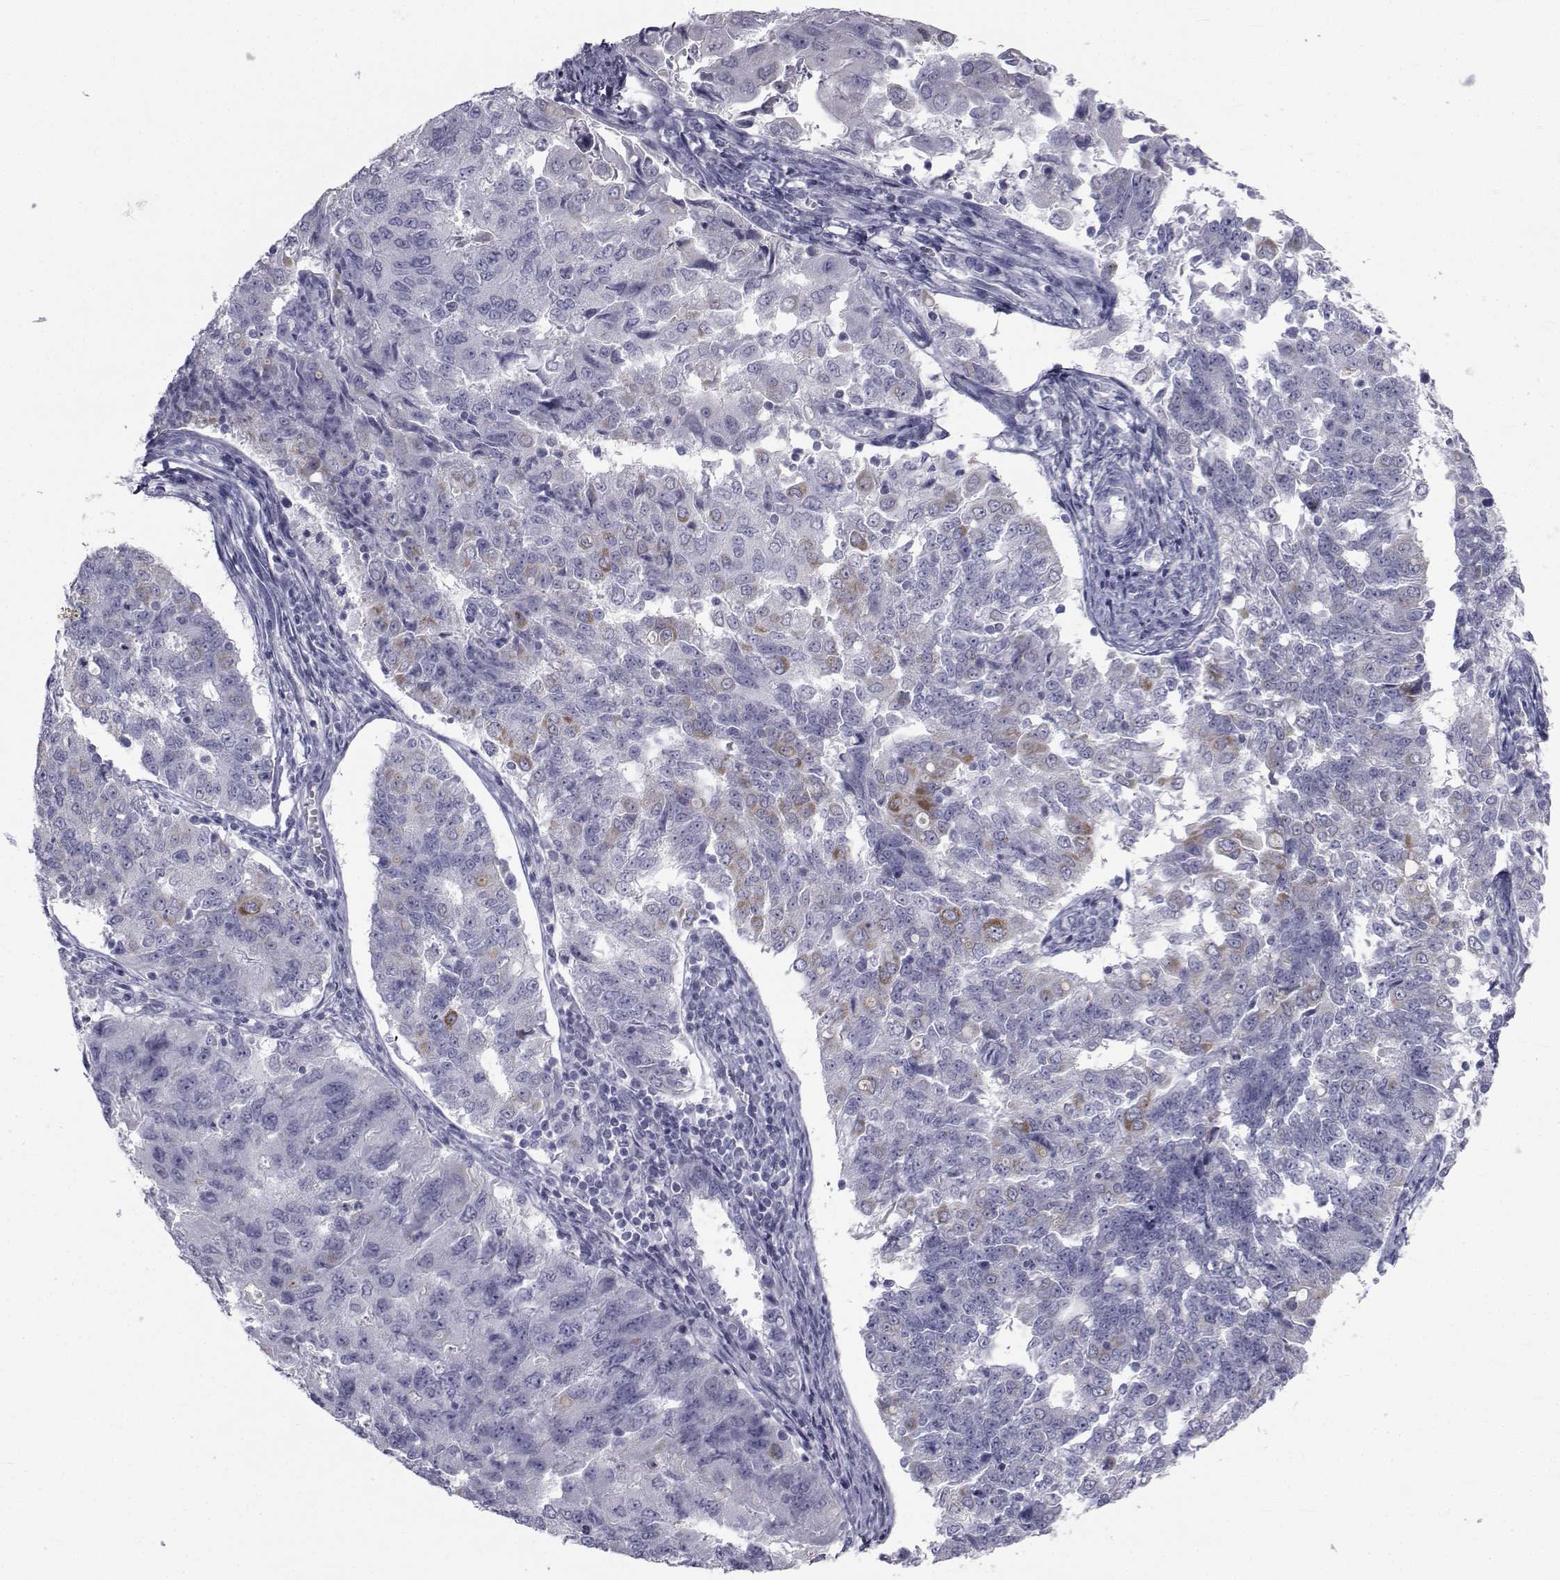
{"staining": {"intensity": "moderate", "quantity": "<25%", "location": "cytoplasmic/membranous"}, "tissue": "endometrial cancer", "cell_type": "Tumor cells", "image_type": "cancer", "snomed": [{"axis": "morphology", "description": "Adenocarcinoma, NOS"}, {"axis": "topography", "description": "Endometrium"}], "caption": "A low amount of moderate cytoplasmic/membranous positivity is seen in approximately <25% of tumor cells in endometrial adenocarcinoma tissue.", "gene": "FDXR", "patient": {"sex": "female", "age": 43}}